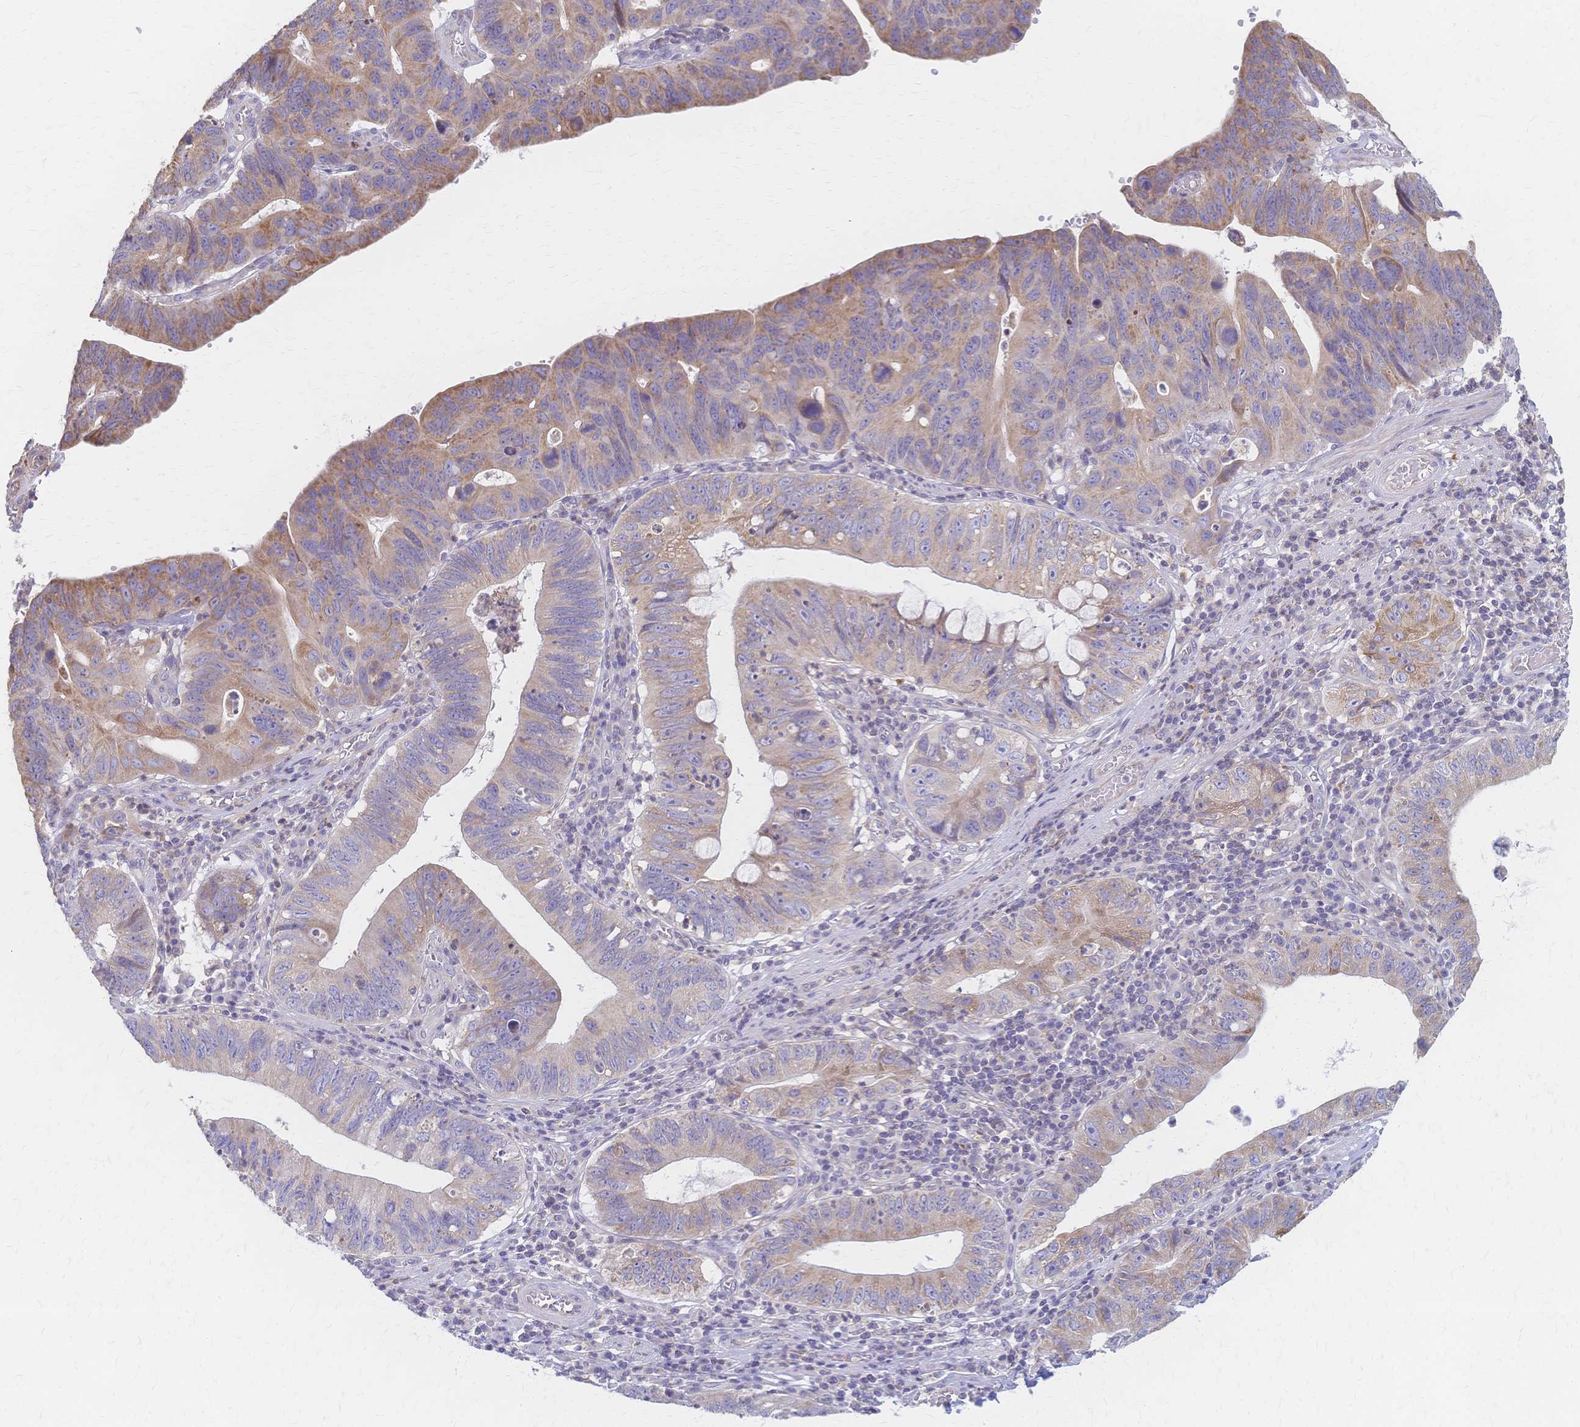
{"staining": {"intensity": "weak", "quantity": "25%-75%", "location": "cytoplasmic/membranous"}, "tissue": "stomach cancer", "cell_type": "Tumor cells", "image_type": "cancer", "snomed": [{"axis": "morphology", "description": "Adenocarcinoma, NOS"}, {"axis": "topography", "description": "Stomach"}], "caption": "Weak cytoplasmic/membranous expression is identified in approximately 25%-75% of tumor cells in stomach cancer (adenocarcinoma).", "gene": "CYB5A", "patient": {"sex": "male", "age": 59}}